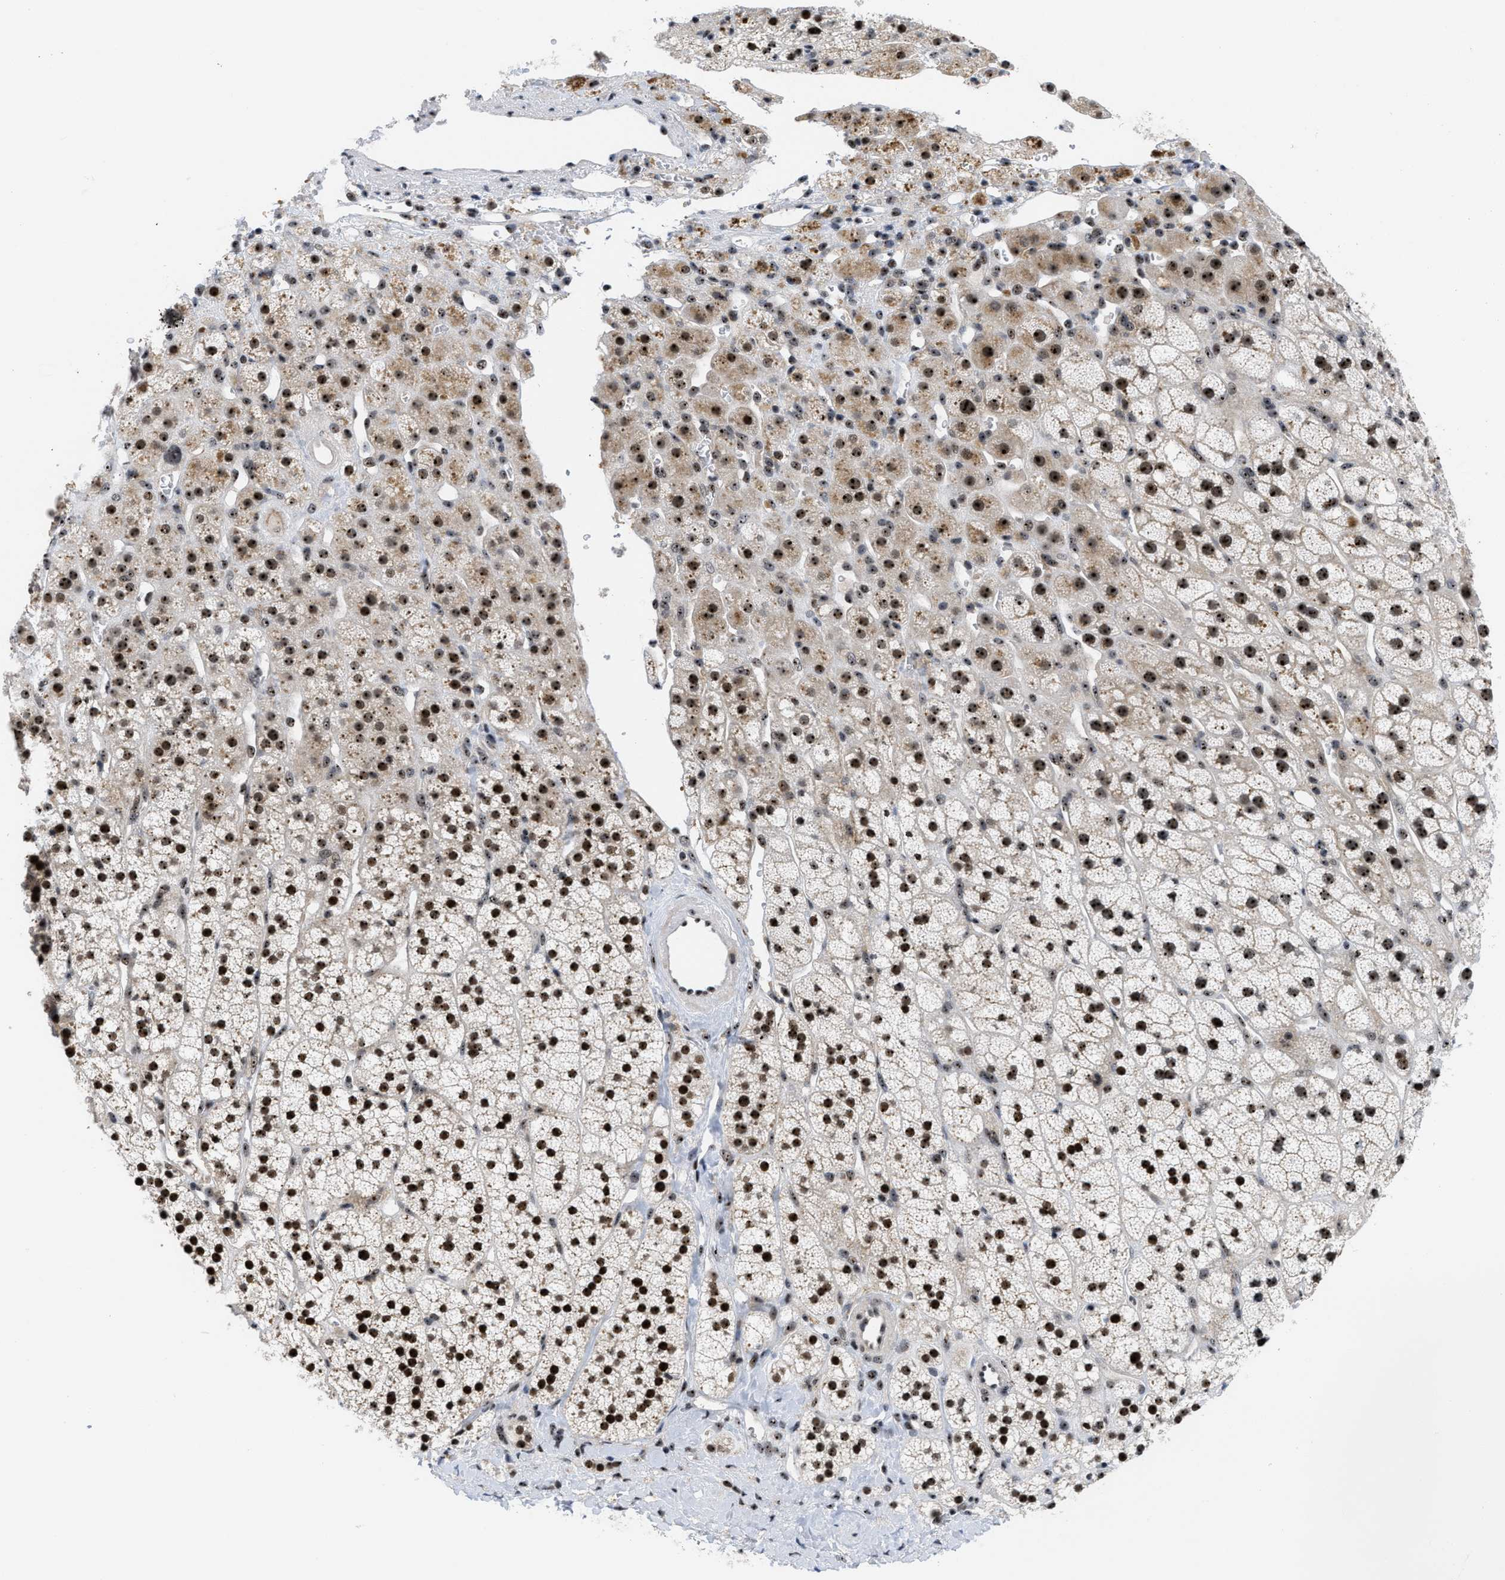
{"staining": {"intensity": "strong", "quantity": ">75%", "location": "nuclear"}, "tissue": "adrenal gland", "cell_type": "Glandular cells", "image_type": "normal", "snomed": [{"axis": "morphology", "description": "Normal tissue, NOS"}, {"axis": "topography", "description": "Adrenal gland"}], "caption": "Normal adrenal gland shows strong nuclear staining in about >75% of glandular cells, visualized by immunohistochemistry. Immunohistochemistry (ihc) stains the protein of interest in brown and the nuclei are stained blue.", "gene": "NOP58", "patient": {"sex": "male", "age": 56}}